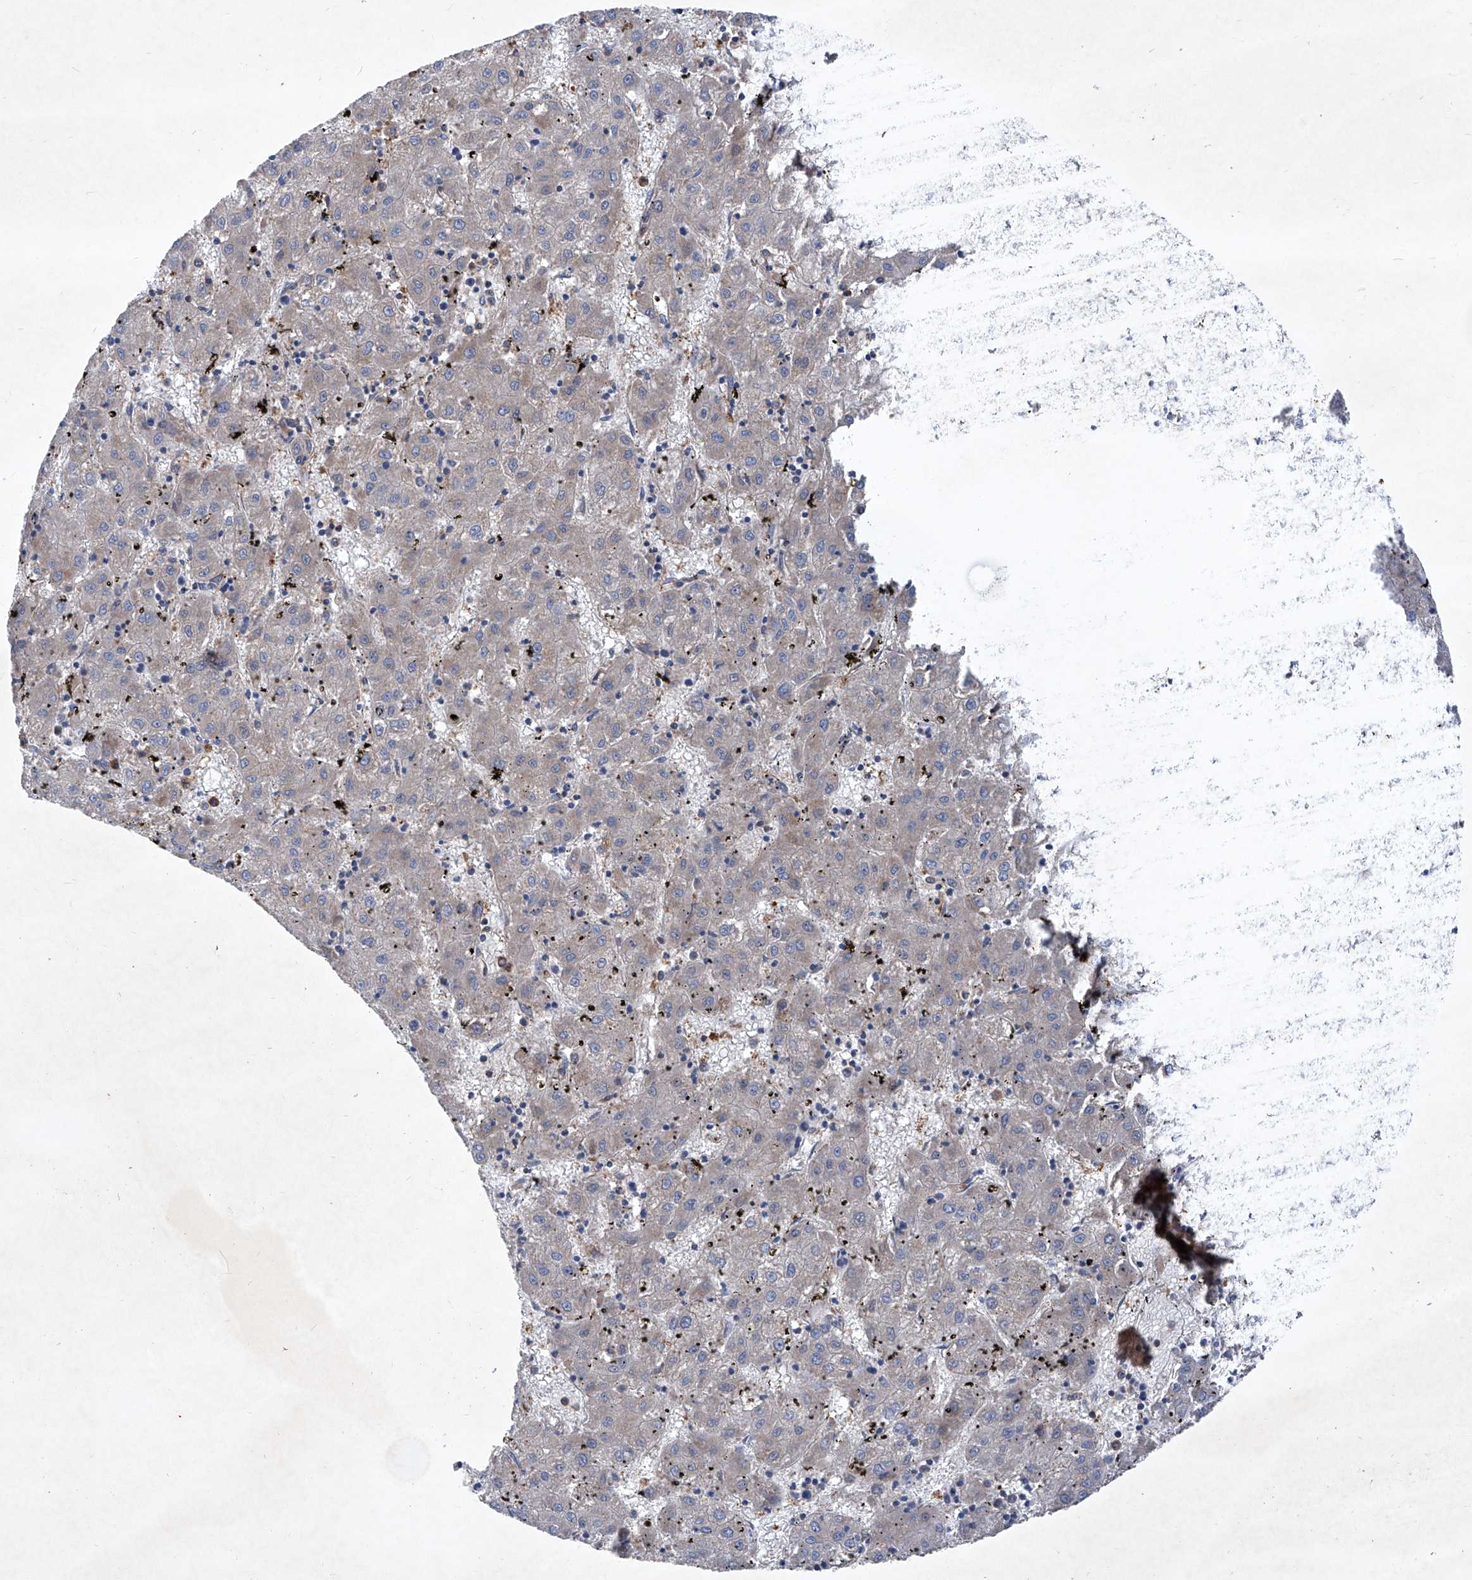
{"staining": {"intensity": "negative", "quantity": "none", "location": "none"}, "tissue": "liver cancer", "cell_type": "Tumor cells", "image_type": "cancer", "snomed": [{"axis": "morphology", "description": "Carcinoma, Hepatocellular, NOS"}, {"axis": "topography", "description": "Liver"}], "caption": "High magnification brightfield microscopy of liver hepatocellular carcinoma stained with DAB (3,3'-diaminobenzidine) (brown) and counterstained with hematoxylin (blue): tumor cells show no significant positivity.", "gene": "EPHA8", "patient": {"sex": "male", "age": 72}}